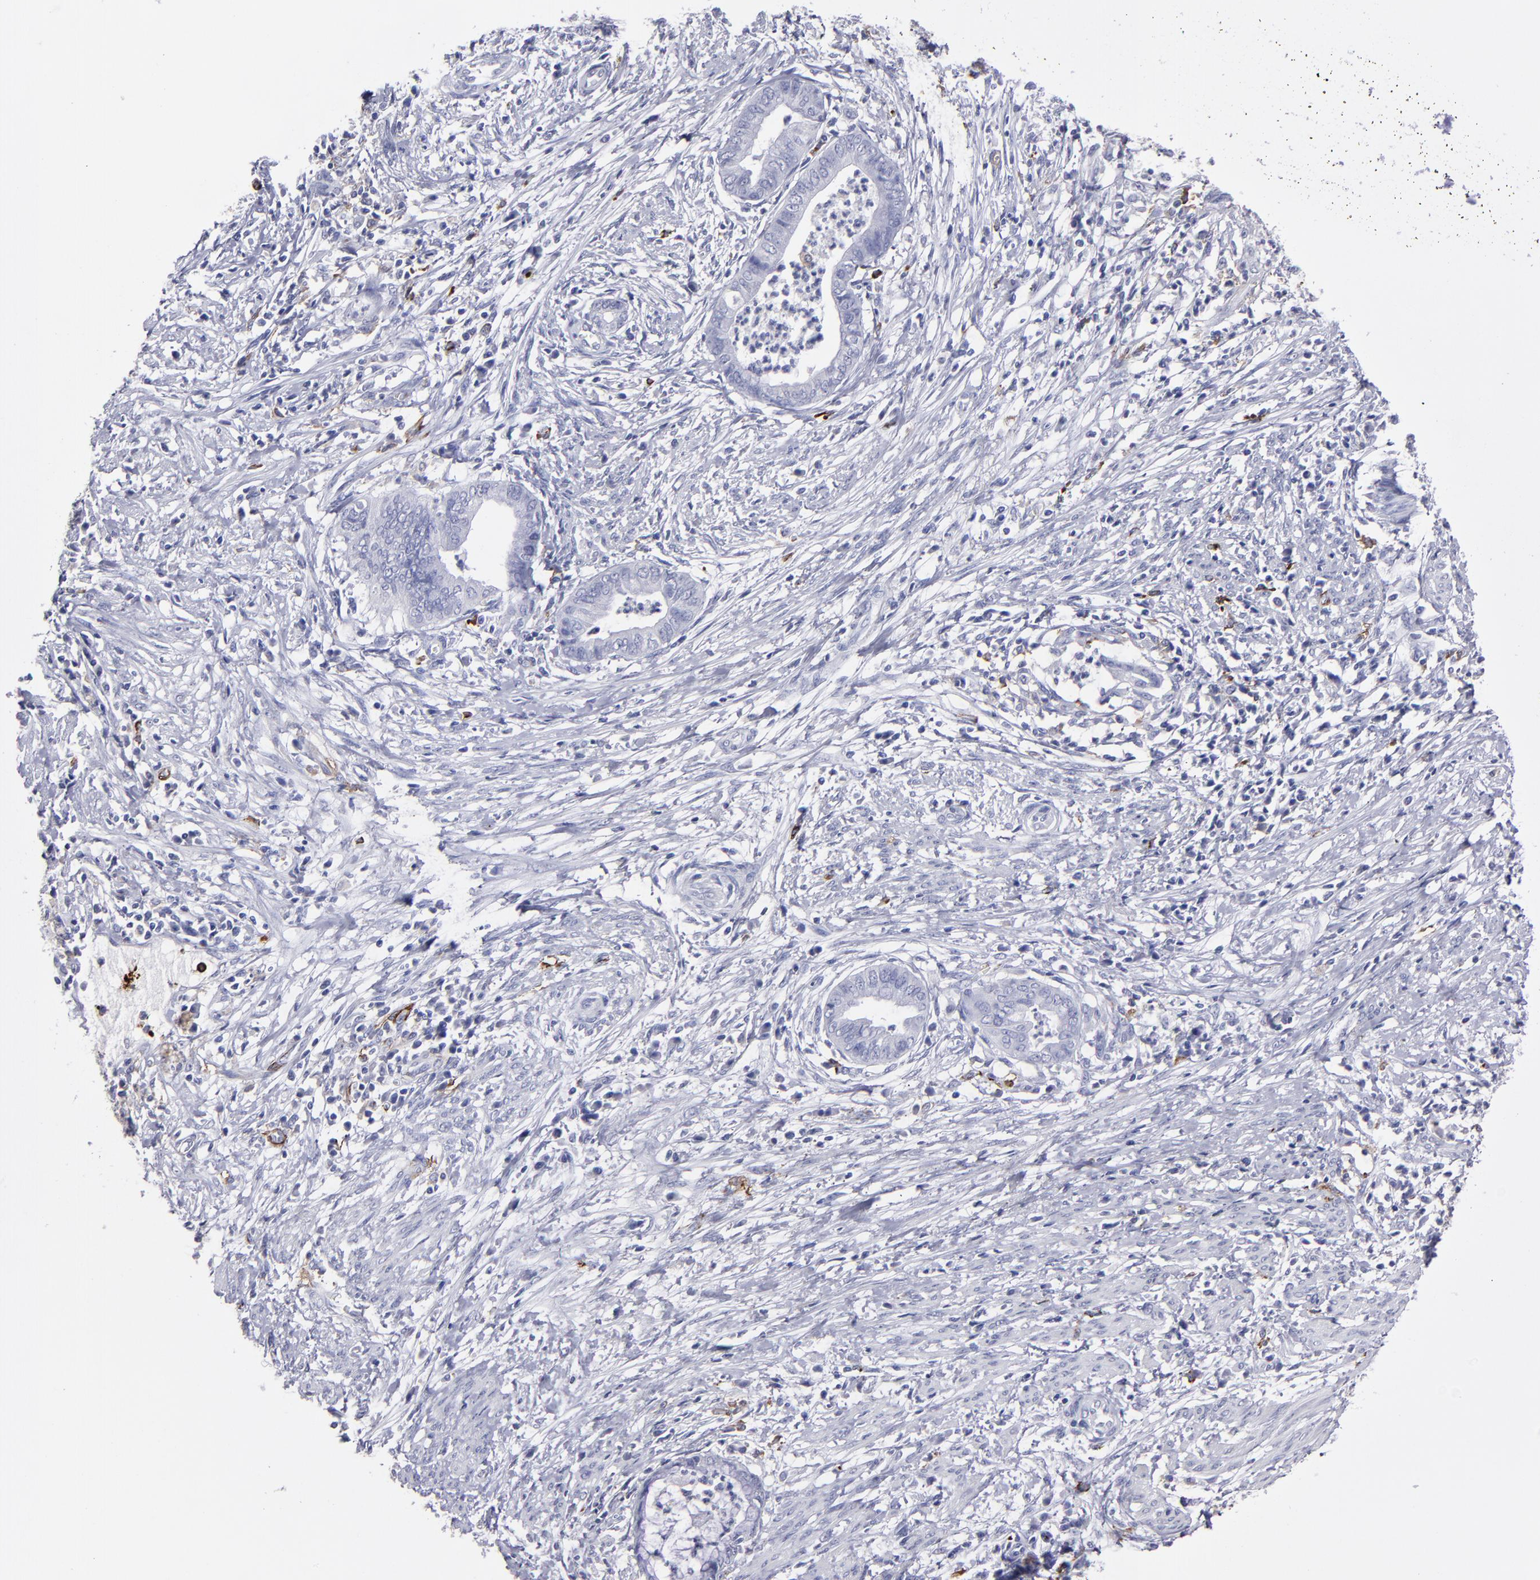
{"staining": {"intensity": "negative", "quantity": "none", "location": "none"}, "tissue": "endometrial cancer", "cell_type": "Tumor cells", "image_type": "cancer", "snomed": [{"axis": "morphology", "description": "Necrosis, NOS"}, {"axis": "morphology", "description": "Adenocarcinoma, NOS"}, {"axis": "topography", "description": "Endometrium"}], "caption": "A micrograph of endometrial adenocarcinoma stained for a protein demonstrates no brown staining in tumor cells. (DAB immunohistochemistry, high magnification).", "gene": "CD36", "patient": {"sex": "female", "age": 79}}